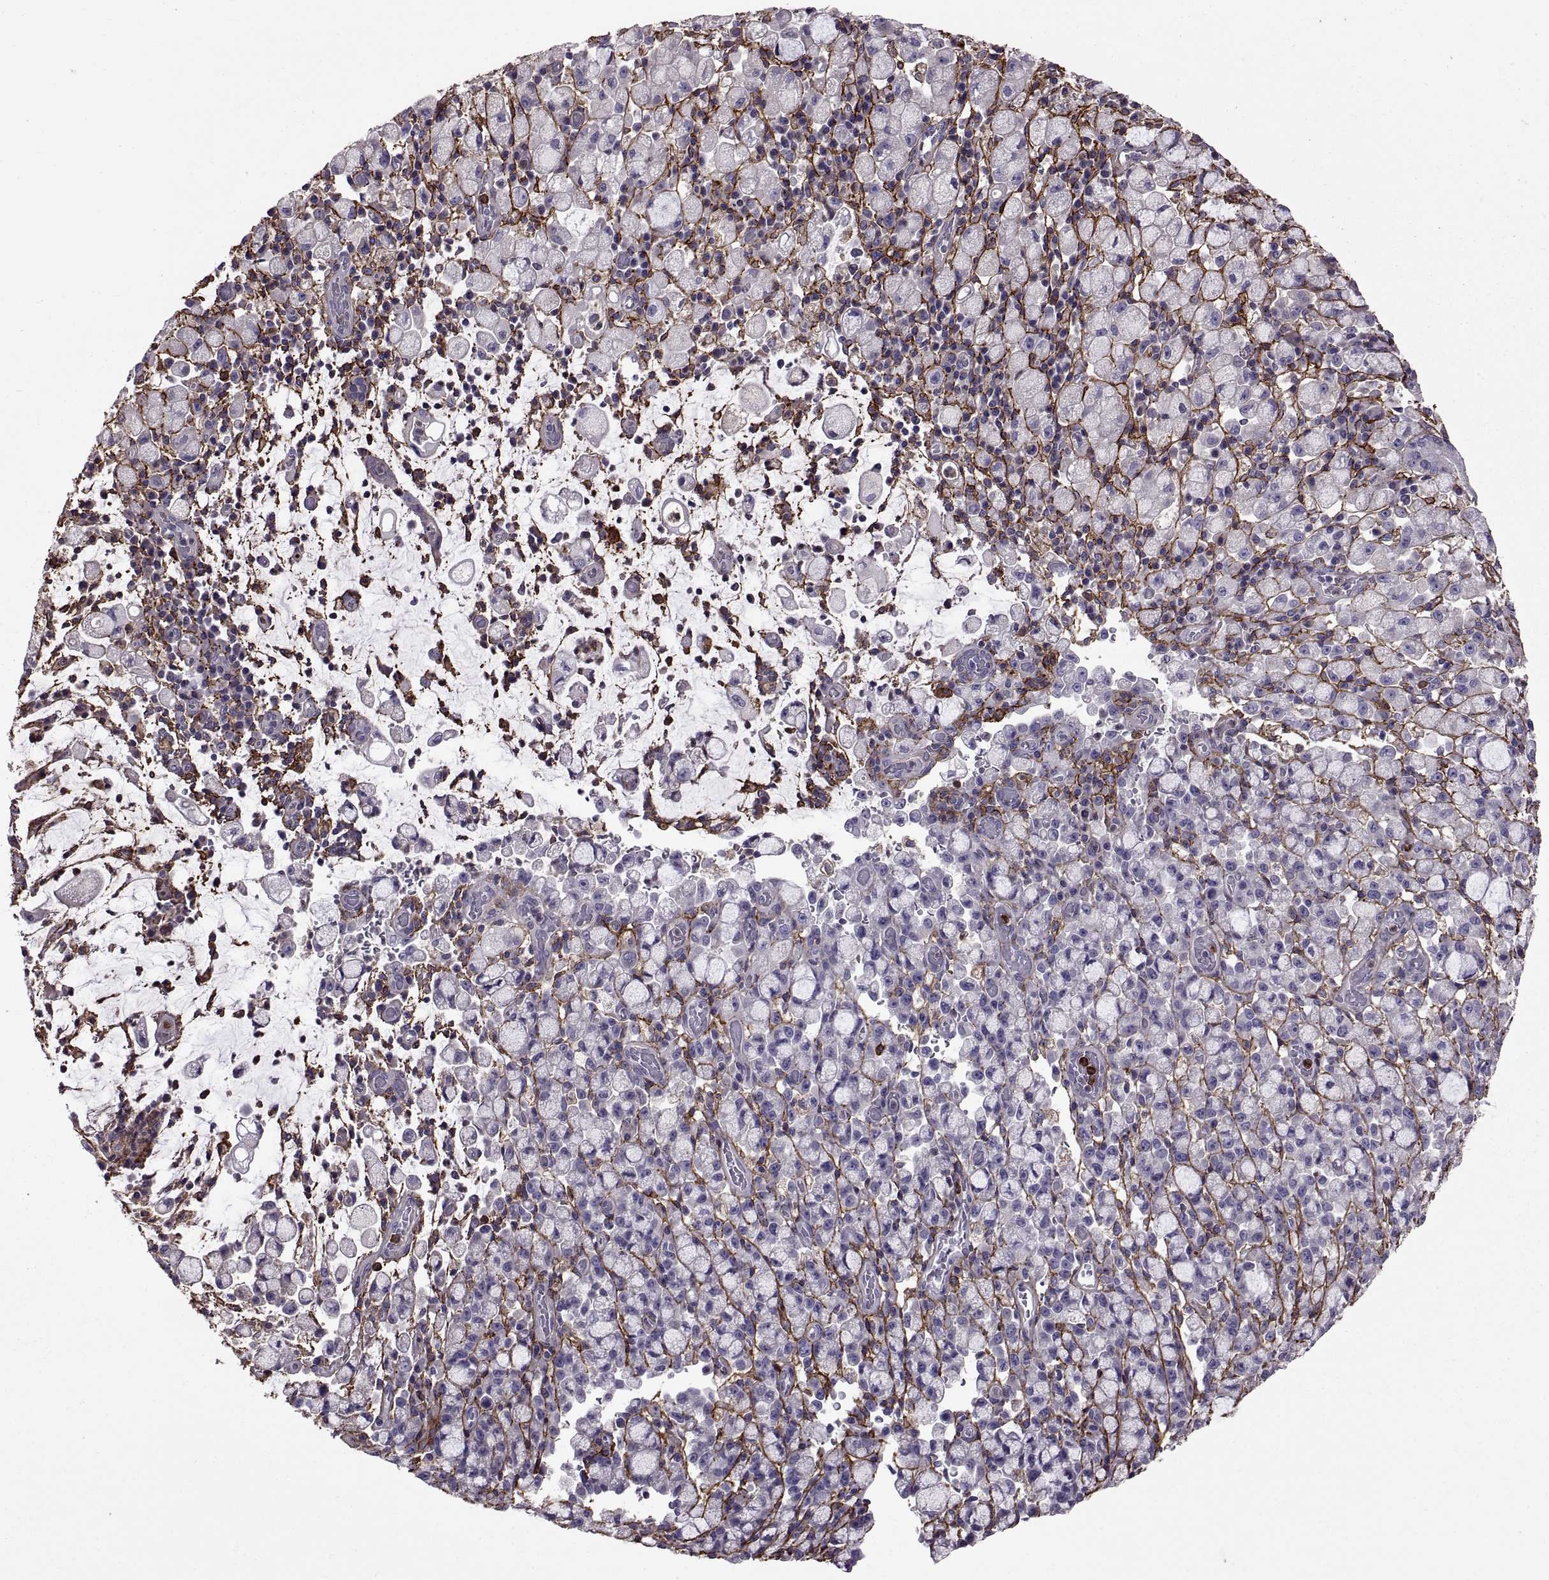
{"staining": {"intensity": "negative", "quantity": "none", "location": "none"}, "tissue": "stomach cancer", "cell_type": "Tumor cells", "image_type": "cancer", "snomed": [{"axis": "morphology", "description": "Adenocarcinoma, NOS"}, {"axis": "topography", "description": "Stomach"}], "caption": "A high-resolution photomicrograph shows immunohistochemistry staining of stomach adenocarcinoma, which demonstrates no significant positivity in tumor cells.", "gene": "EMILIN2", "patient": {"sex": "male", "age": 58}}